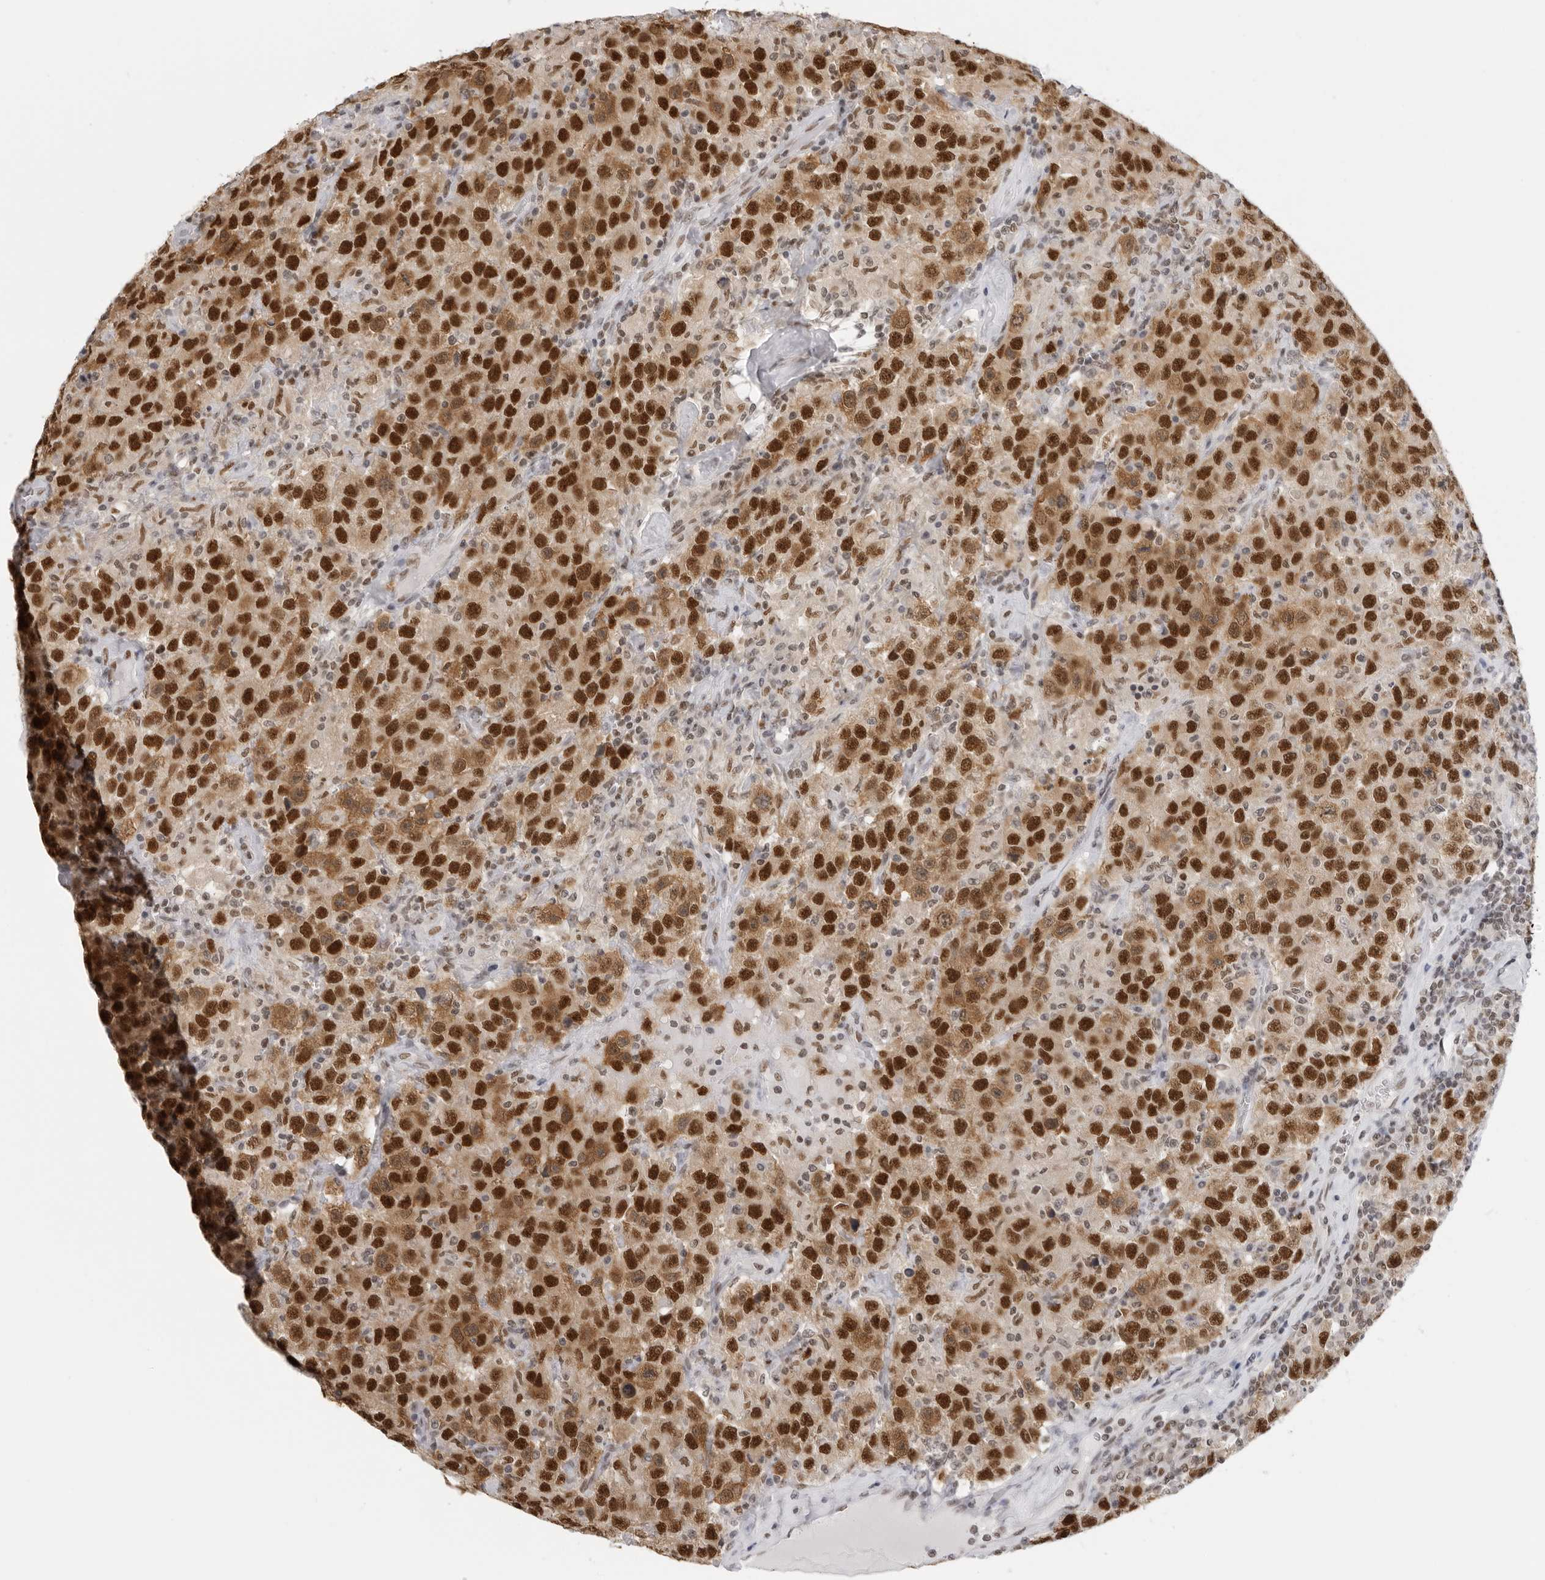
{"staining": {"intensity": "strong", "quantity": ">75%", "location": "cytoplasmic/membranous,nuclear"}, "tissue": "testis cancer", "cell_type": "Tumor cells", "image_type": "cancer", "snomed": [{"axis": "morphology", "description": "Seminoma, NOS"}, {"axis": "topography", "description": "Testis"}], "caption": "A brown stain labels strong cytoplasmic/membranous and nuclear positivity of a protein in testis cancer tumor cells. (DAB (3,3'-diaminobenzidine) = brown stain, brightfield microscopy at high magnification).", "gene": "RPA2", "patient": {"sex": "male", "age": 41}}